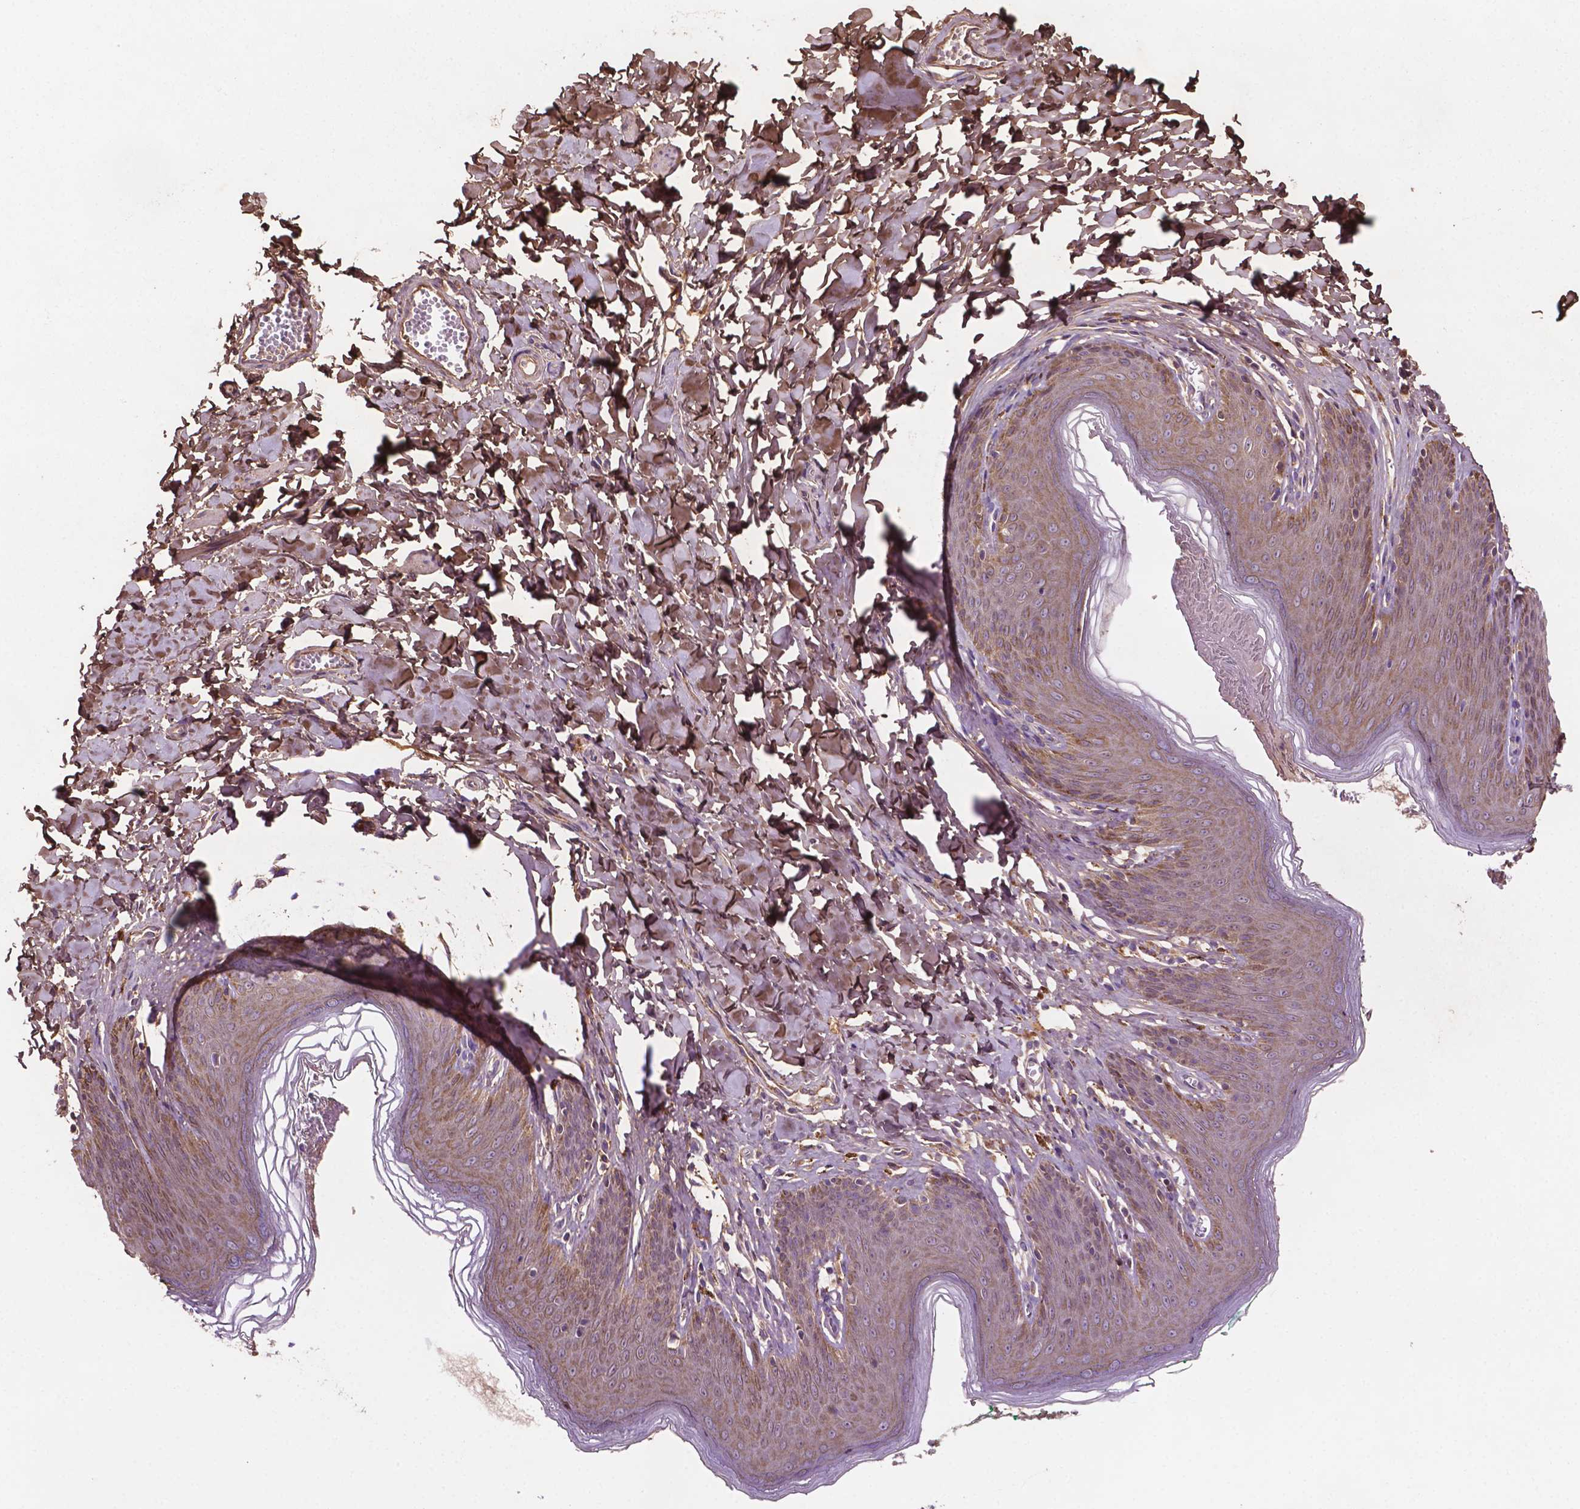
{"staining": {"intensity": "moderate", "quantity": ">75%", "location": "cytoplasmic/membranous"}, "tissue": "skin", "cell_type": "Epidermal cells", "image_type": "normal", "snomed": [{"axis": "morphology", "description": "Normal tissue, NOS"}, {"axis": "topography", "description": "Vulva"}, {"axis": "topography", "description": "Peripheral nerve tissue"}], "caption": "Immunohistochemical staining of normal skin demonstrates medium levels of moderate cytoplasmic/membranous staining in about >75% of epidermal cells.", "gene": "GJA9", "patient": {"sex": "female", "age": 66}}